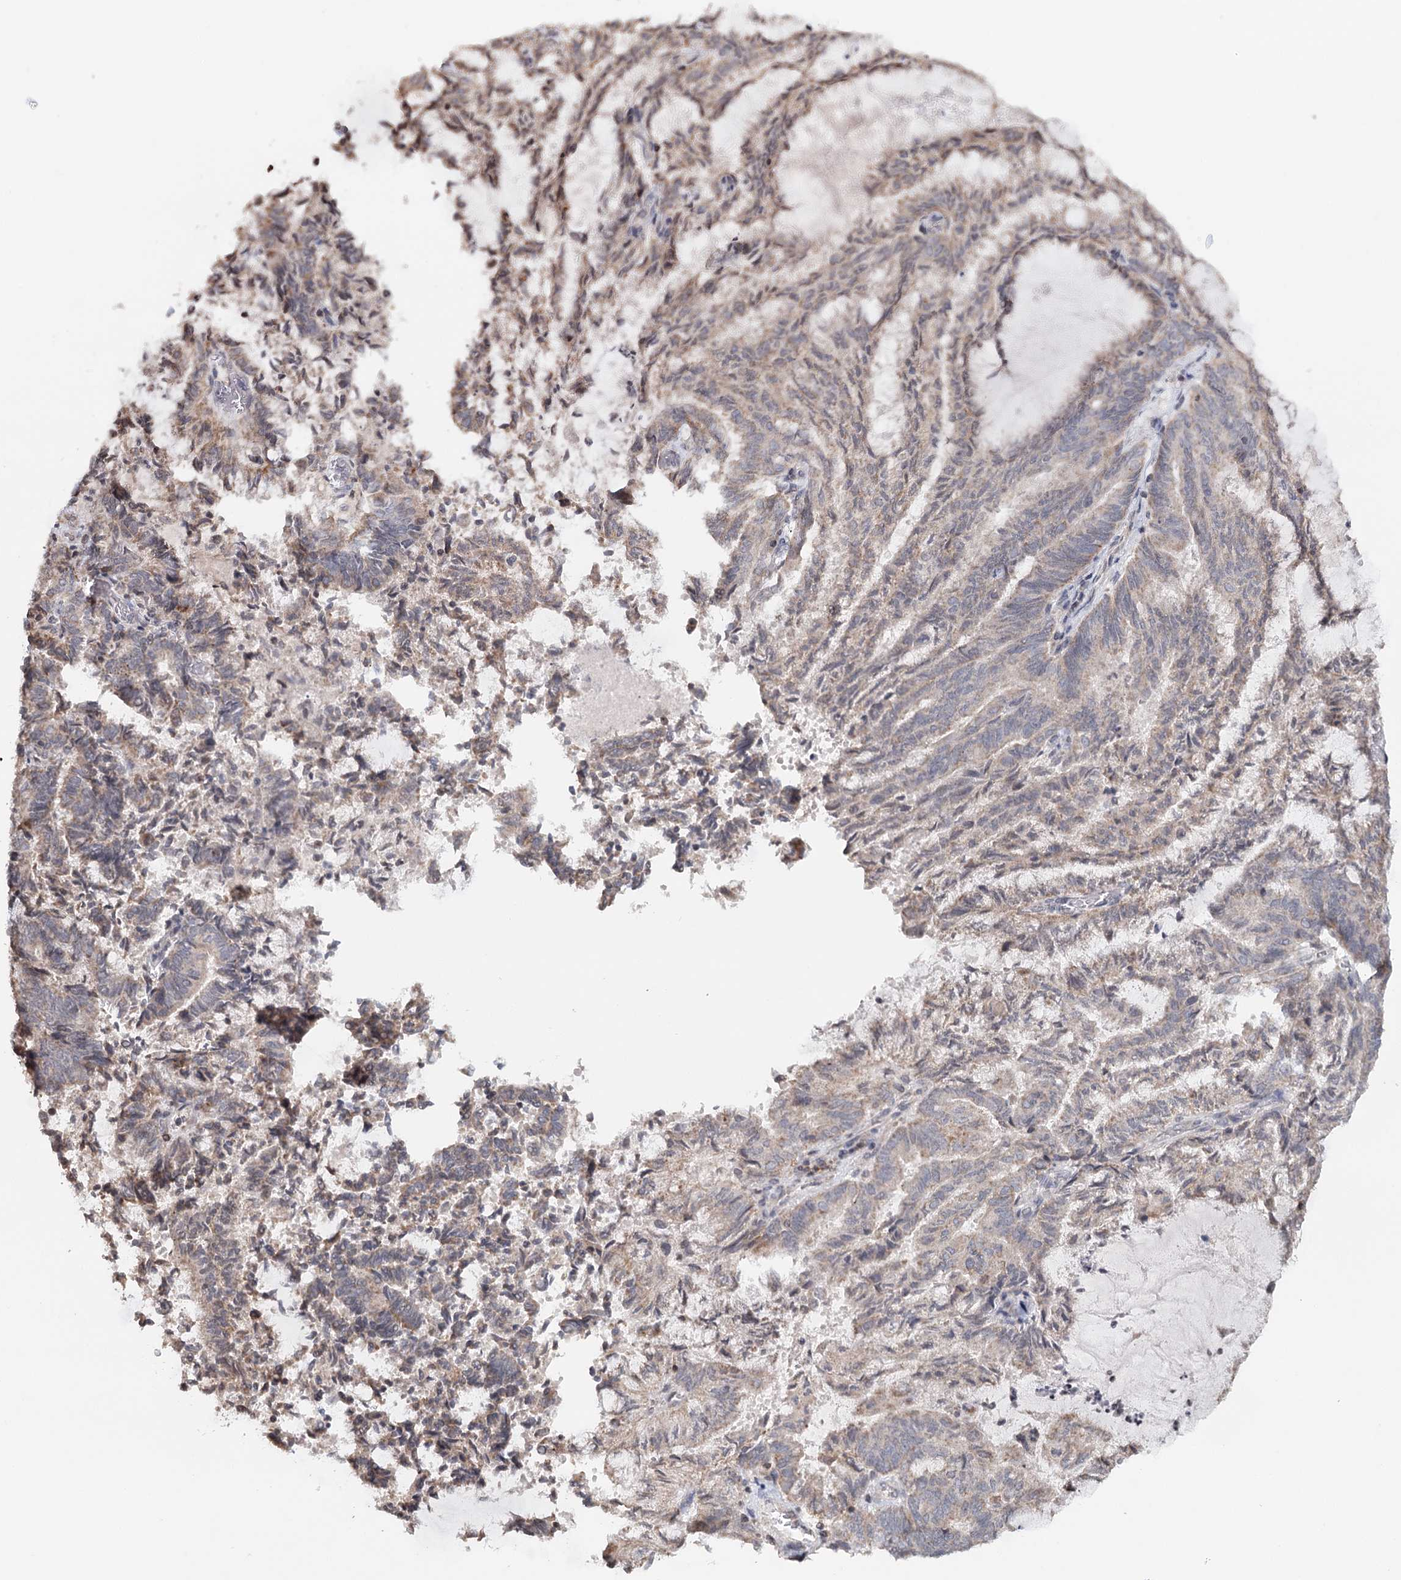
{"staining": {"intensity": "weak", "quantity": "25%-75%", "location": "cytoplasmic/membranous"}, "tissue": "endometrial cancer", "cell_type": "Tumor cells", "image_type": "cancer", "snomed": [{"axis": "morphology", "description": "Adenocarcinoma, NOS"}, {"axis": "topography", "description": "Endometrium"}], "caption": "Approximately 25%-75% of tumor cells in human endometrial adenocarcinoma demonstrate weak cytoplasmic/membranous protein expression as visualized by brown immunohistochemical staining.", "gene": "ICOS", "patient": {"sex": "female", "age": 80}}